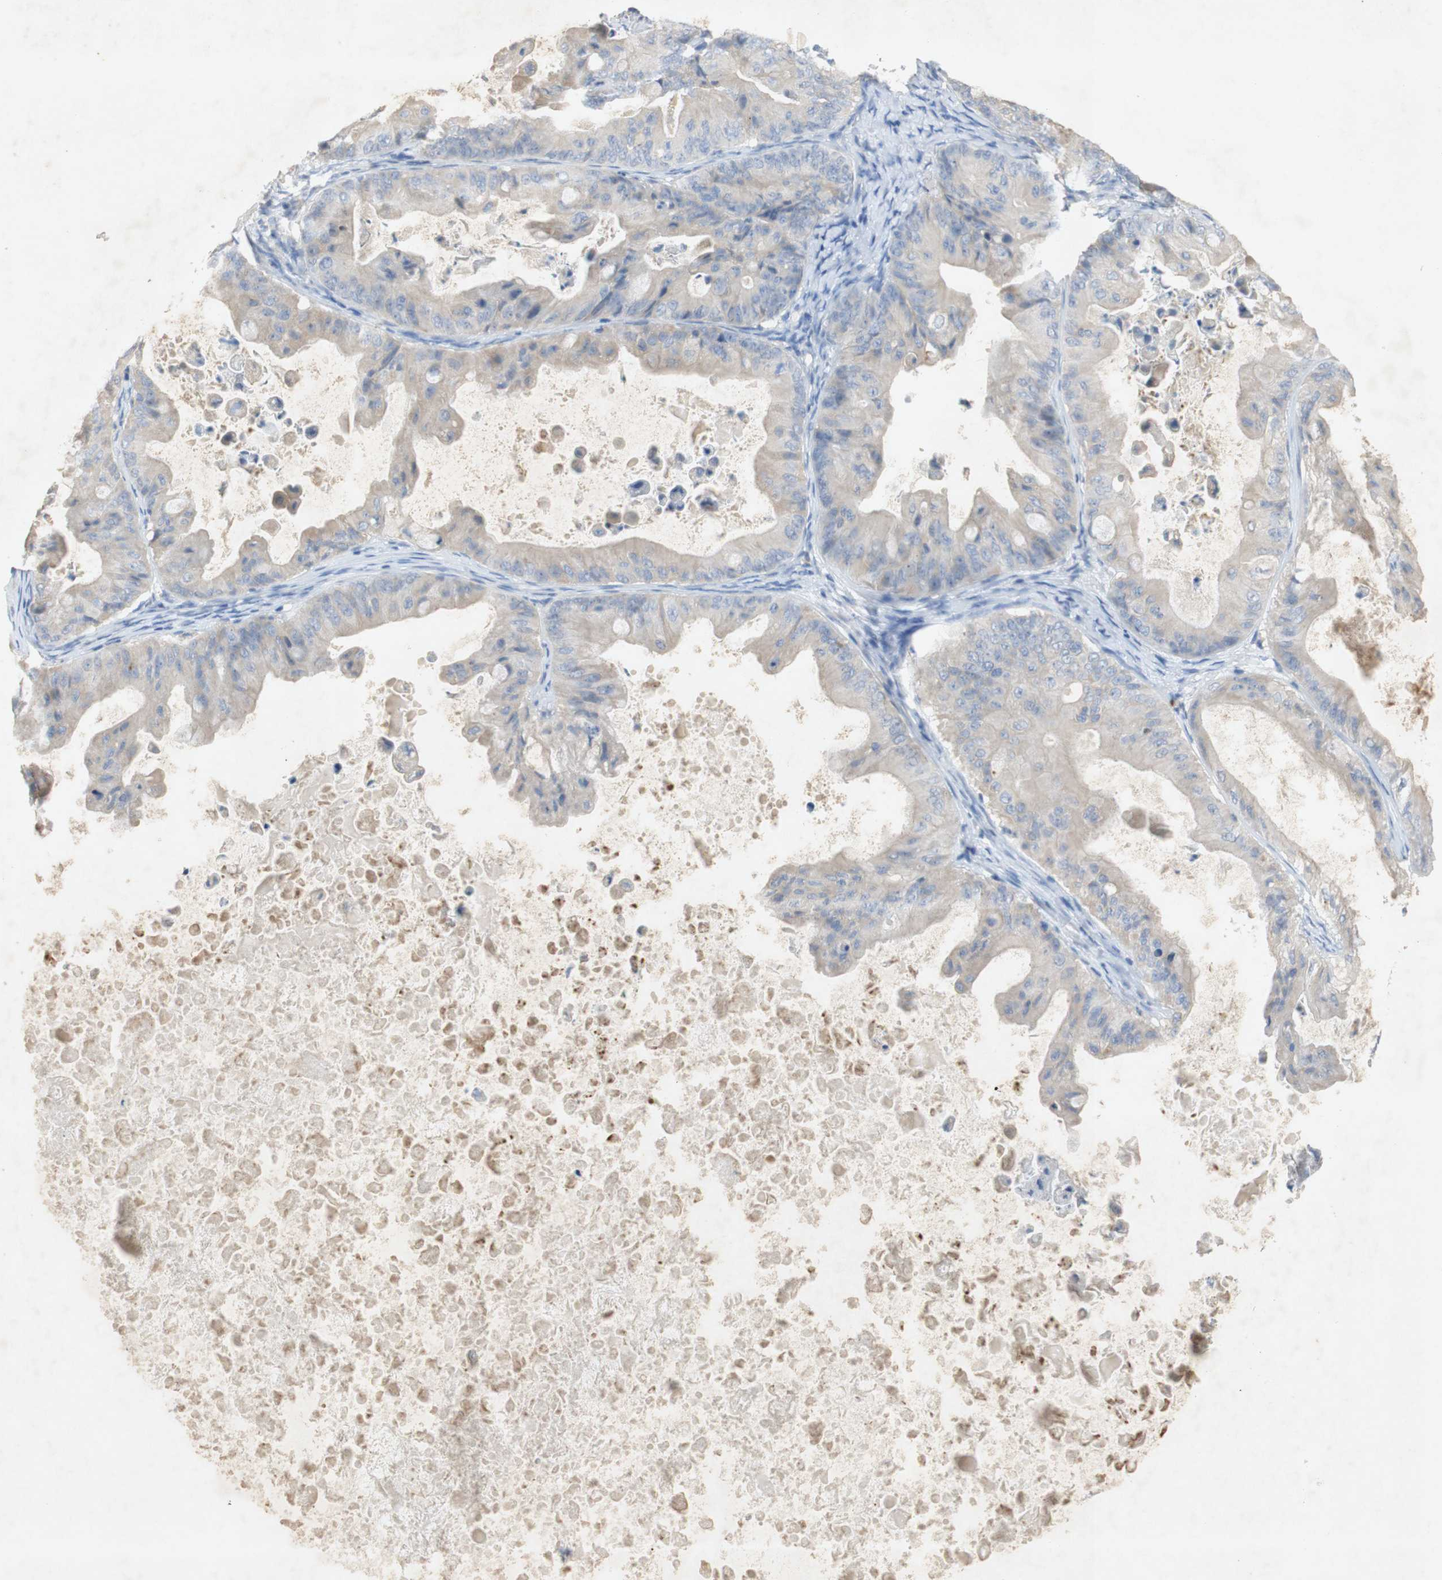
{"staining": {"intensity": "weak", "quantity": "<25%", "location": "cytoplasmic/membranous"}, "tissue": "ovarian cancer", "cell_type": "Tumor cells", "image_type": "cancer", "snomed": [{"axis": "morphology", "description": "Cystadenocarcinoma, mucinous, NOS"}, {"axis": "topography", "description": "Ovary"}], "caption": "Human ovarian cancer stained for a protein using IHC displays no positivity in tumor cells.", "gene": "EPO", "patient": {"sex": "female", "age": 37}}